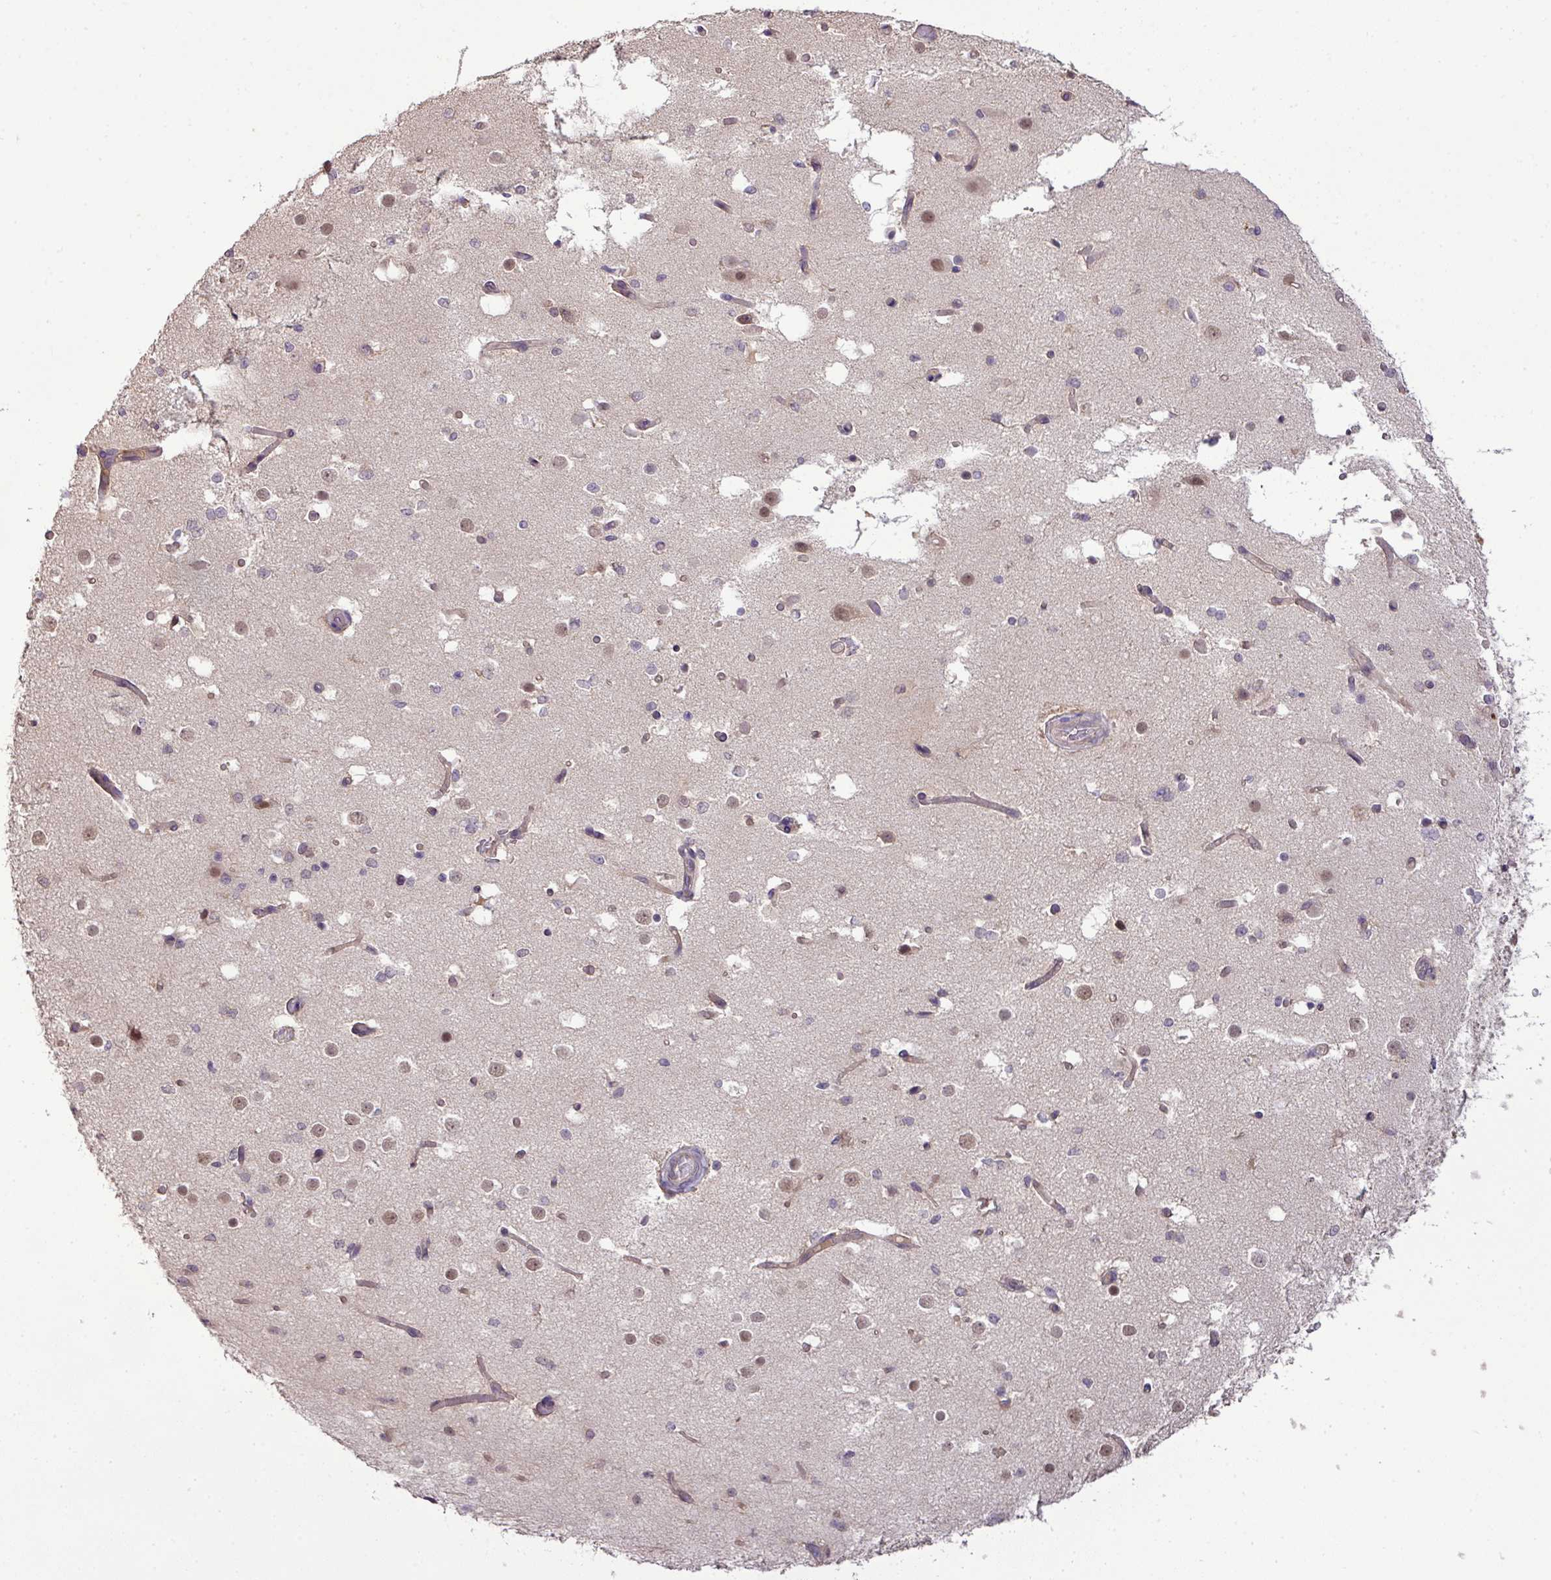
{"staining": {"intensity": "weak", "quantity": "25%-75%", "location": "cytoplasmic/membranous"}, "tissue": "cerebral cortex", "cell_type": "Endothelial cells", "image_type": "normal", "snomed": [{"axis": "morphology", "description": "Normal tissue, NOS"}, {"axis": "morphology", "description": "Inflammation, NOS"}, {"axis": "topography", "description": "Cerebral cortex"}], "caption": "IHC staining of normal cerebral cortex, which displays low levels of weak cytoplasmic/membranous staining in approximately 25%-75% of endothelial cells indicating weak cytoplasmic/membranous protein staining. The staining was performed using DAB (brown) for protein detection and nuclei were counterstained in hematoxylin (blue).", "gene": "DNAAF4", "patient": {"sex": "male", "age": 6}}